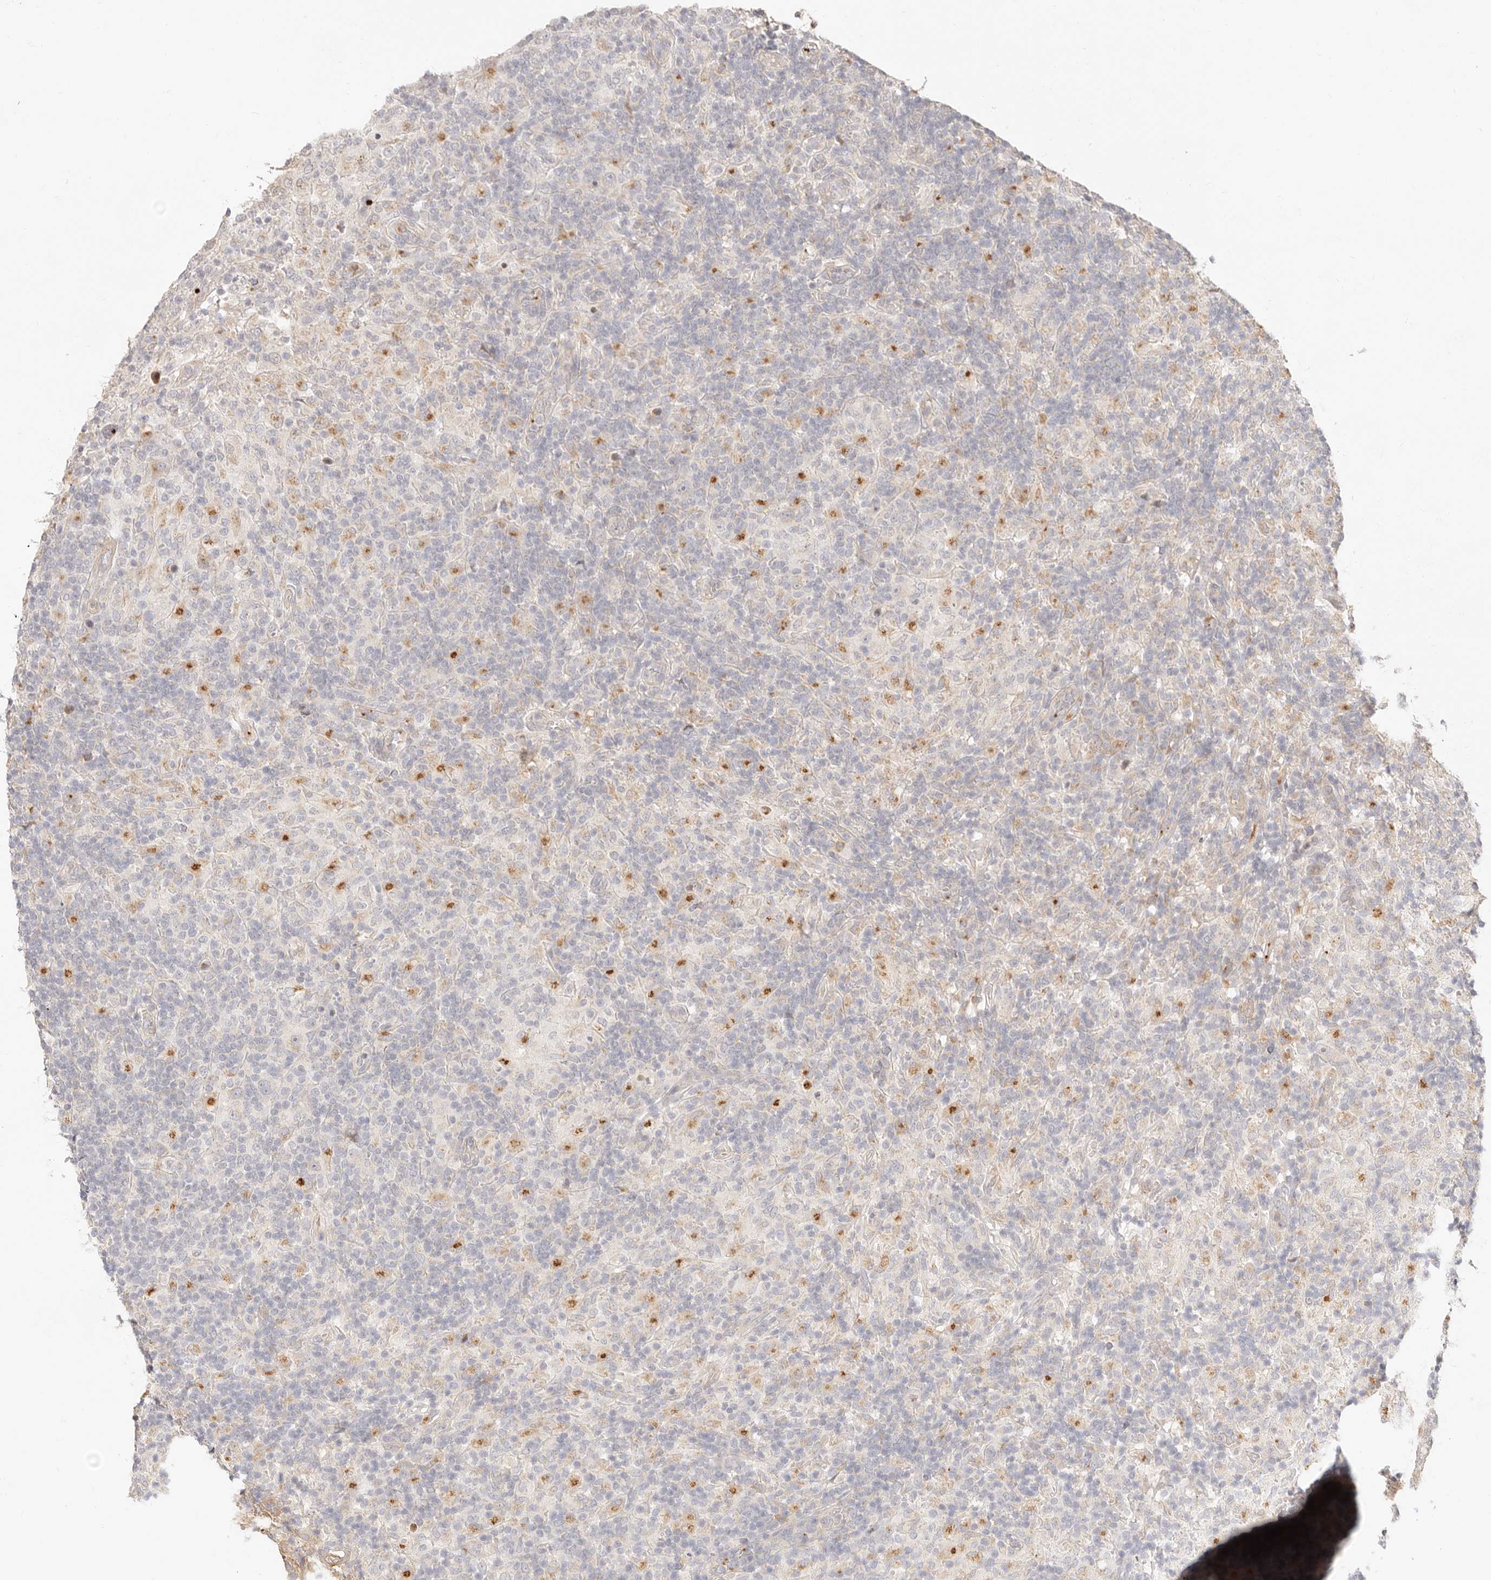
{"staining": {"intensity": "weak", "quantity": "25%-75%", "location": "cytoplasmic/membranous"}, "tissue": "lymphoma", "cell_type": "Tumor cells", "image_type": "cancer", "snomed": [{"axis": "morphology", "description": "Hodgkin's disease, NOS"}, {"axis": "topography", "description": "Lymph node"}], "caption": "The micrograph shows staining of lymphoma, revealing weak cytoplasmic/membranous protein positivity (brown color) within tumor cells.", "gene": "UBXN10", "patient": {"sex": "male", "age": 70}}